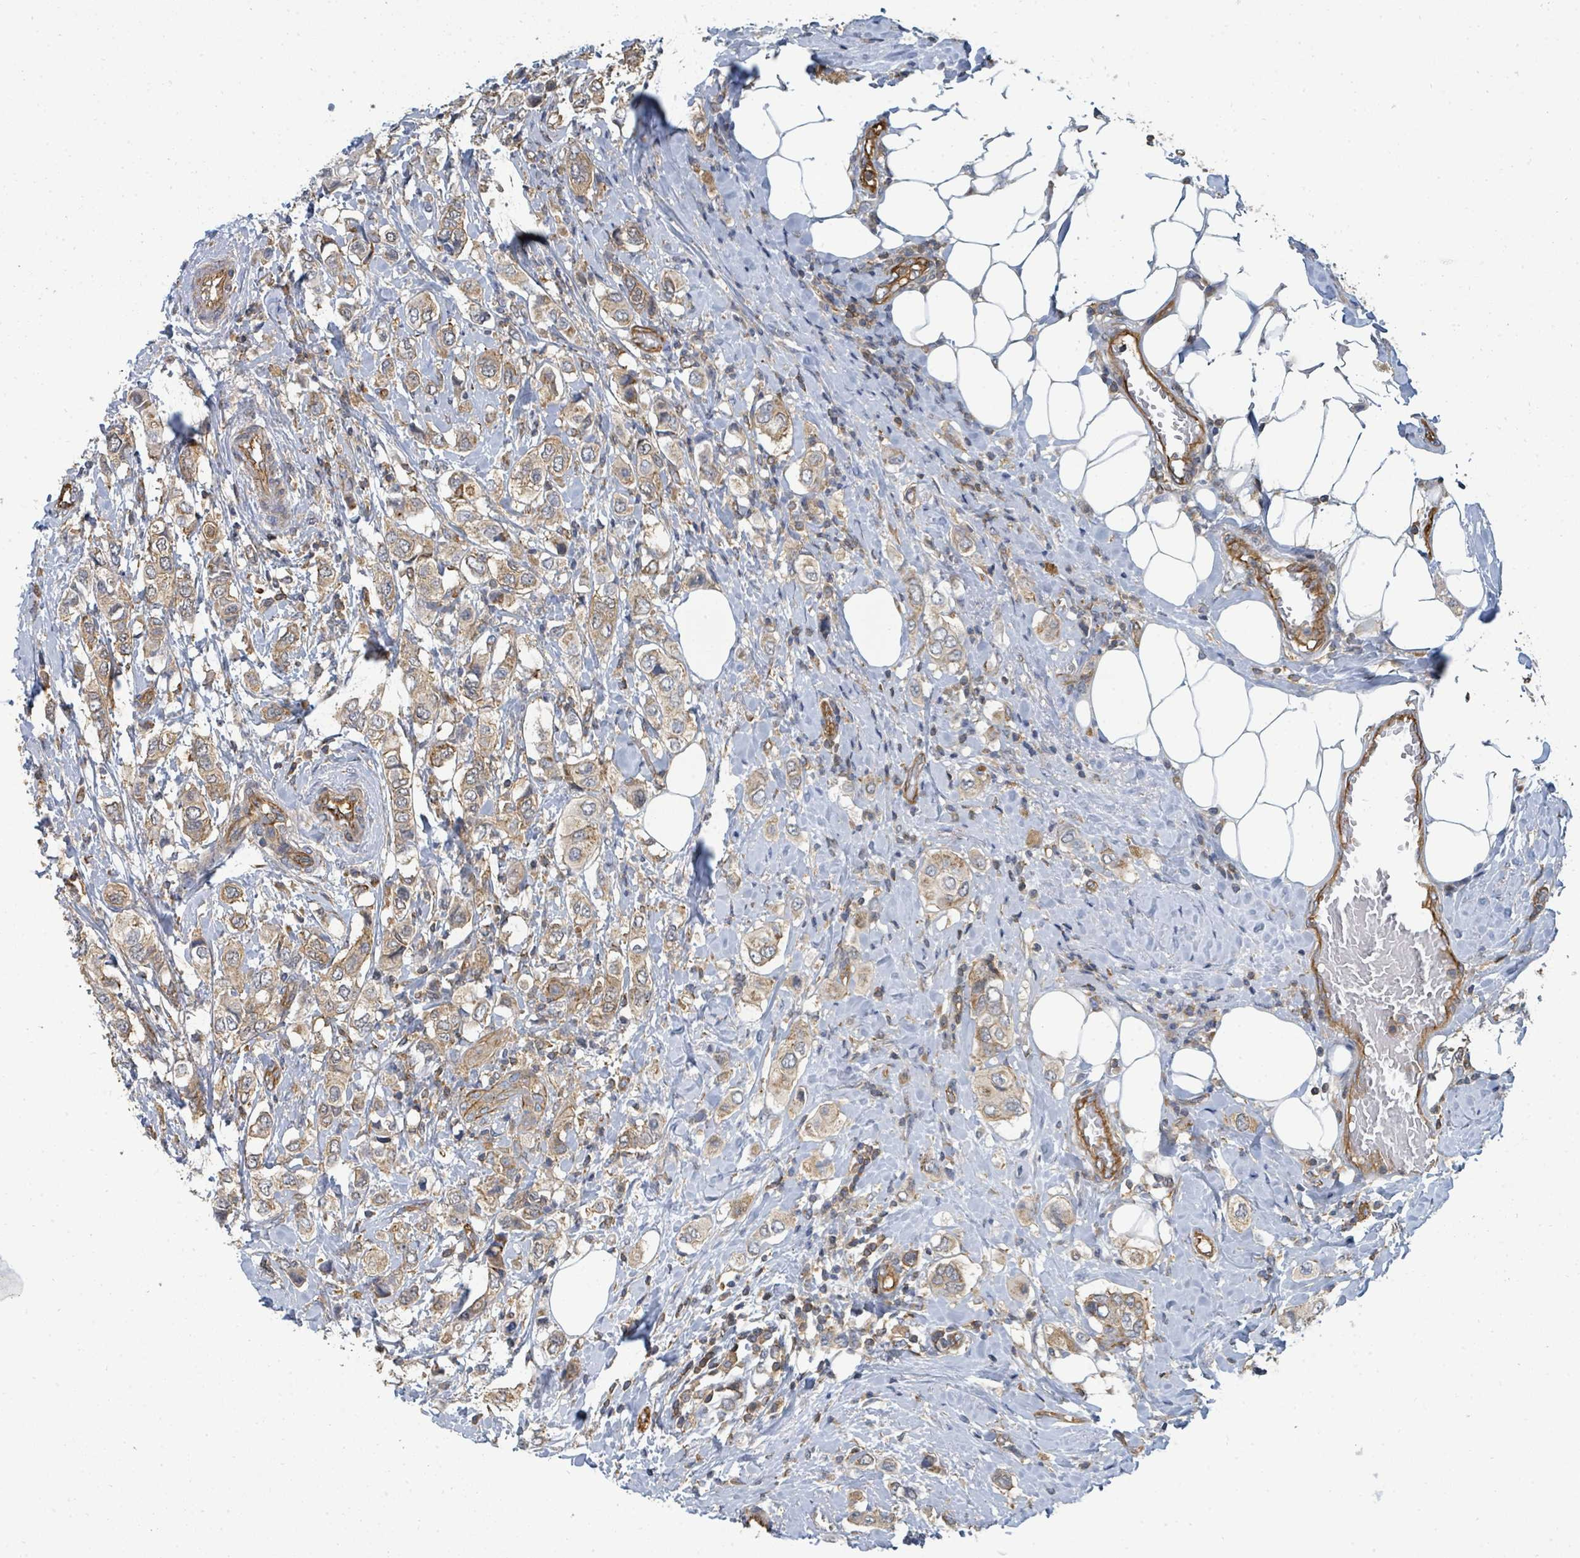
{"staining": {"intensity": "moderate", "quantity": ">75%", "location": "cytoplasmic/membranous"}, "tissue": "breast cancer", "cell_type": "Tumor cells", "image_type": "cancer", "snomed": [{"axis": "morphology", "description": "Lobular carcinoma"}, {"axis": "topography", "description": "Breast"}], "caption": "Breast cancer (lobular carcinoma) stained with immunohistochemistry exhibits moderate cytoplasmic/membranous positivity in approximately >75% of tumor cells.", "gene": "BOLA2B", "patient": {"sex": "female", "age": 51}}